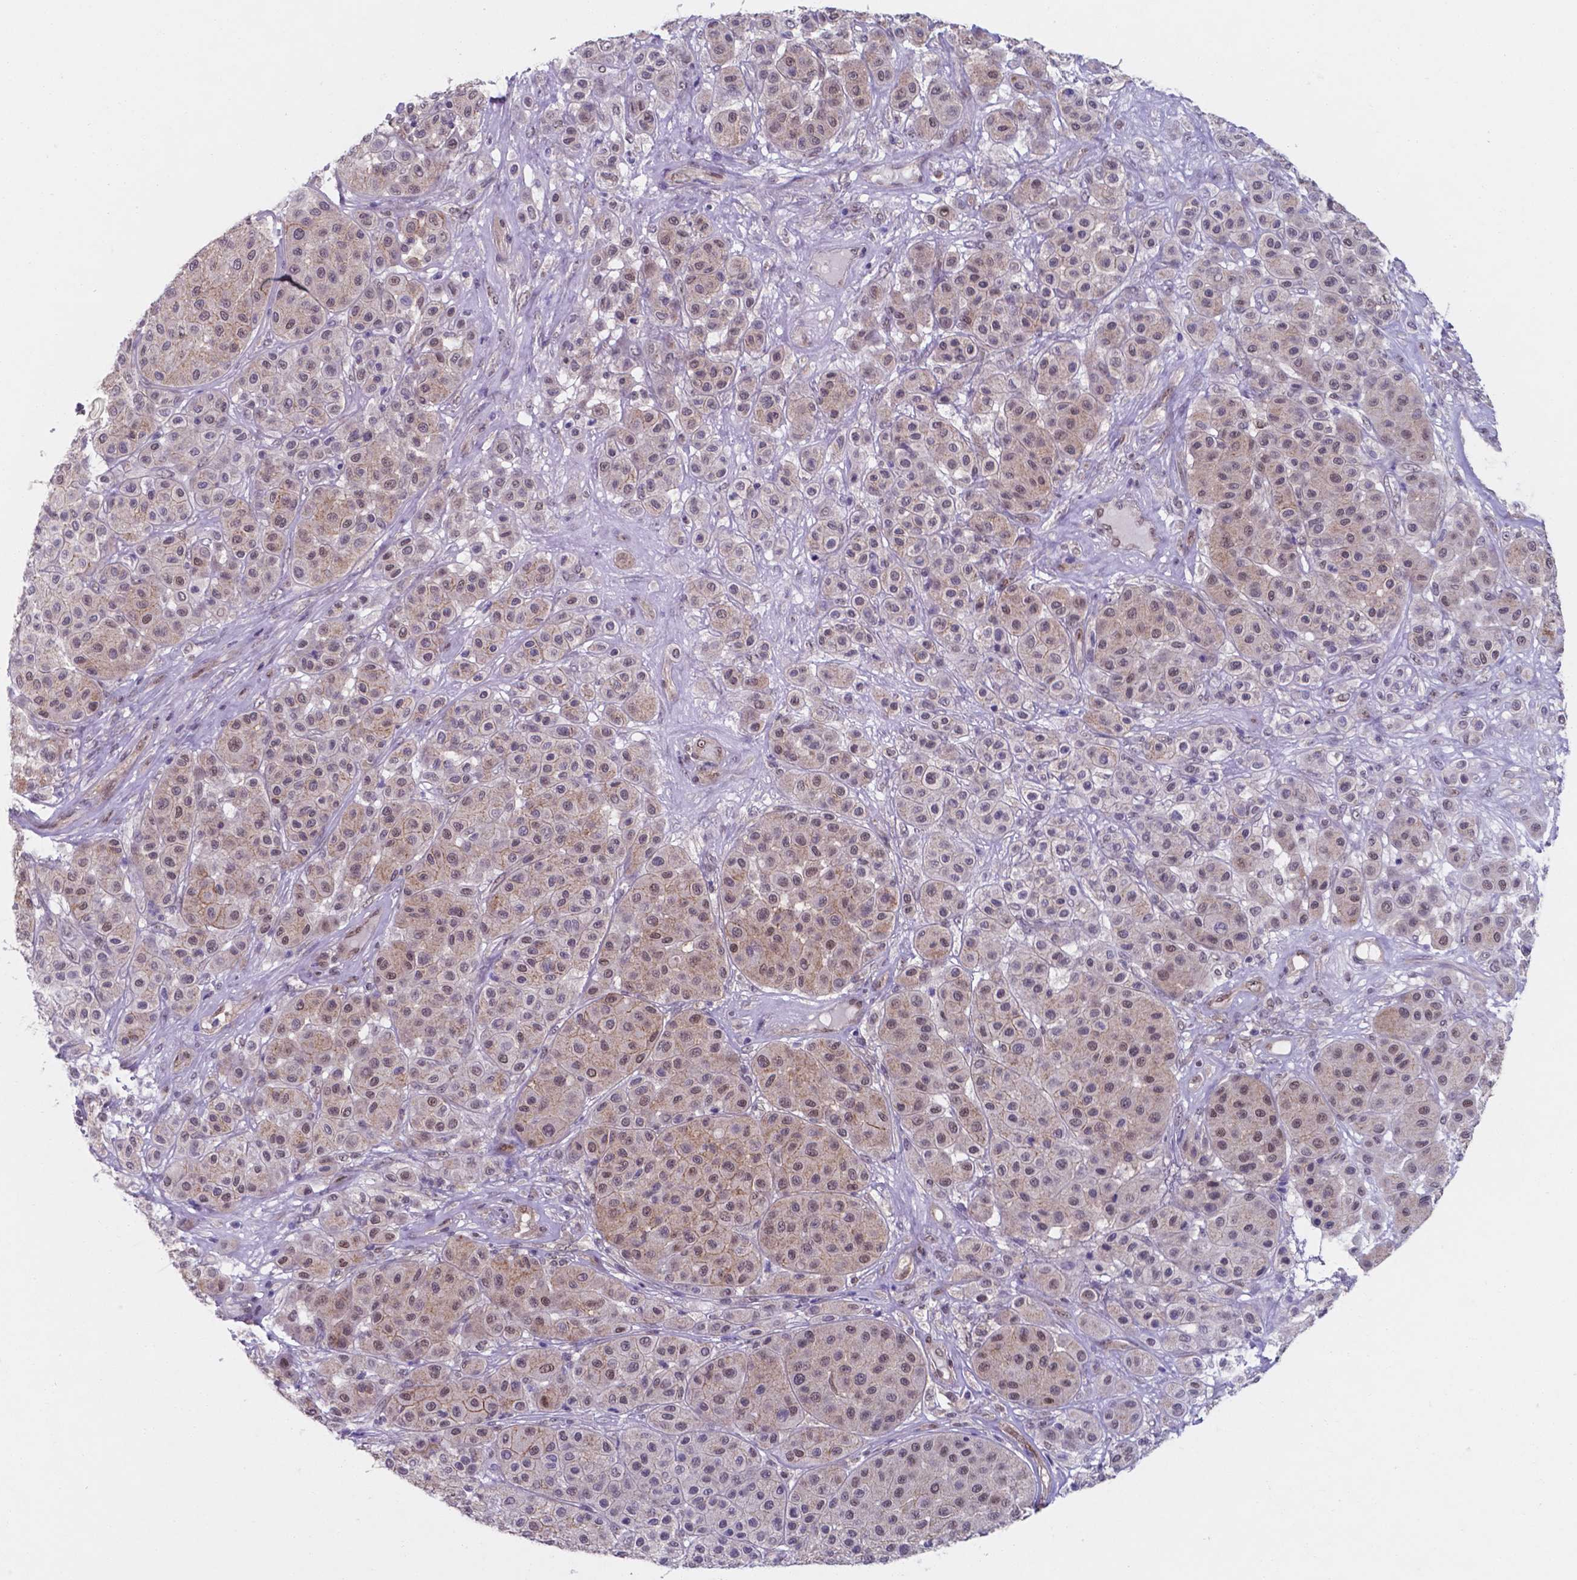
{"staining": {"intensity": "moderate", "quantity": "25%-75%", "location": "nuclear"}, "tissue": "melanoma", "cell_type": "Tumor cells", "image_type": "cancer", "snomed": [{"axis": "morphology", "description": "Malignant melanoma, Metastatic site"}, {"axis": "topography", "description": "Smooth muscle"}], "caption": "Melanoma was stained to show a protein in brown. There is medium levels of moderate nuclear expression in approximately 25%-75% of tumor cells. The protein of interest is stained brown, and the nuclei are stained in blue (DAB IHC with brightfield microscopy, high magnification).", "gene": "UBE2E2", "patient": {"sex": "male", "age": 41}}